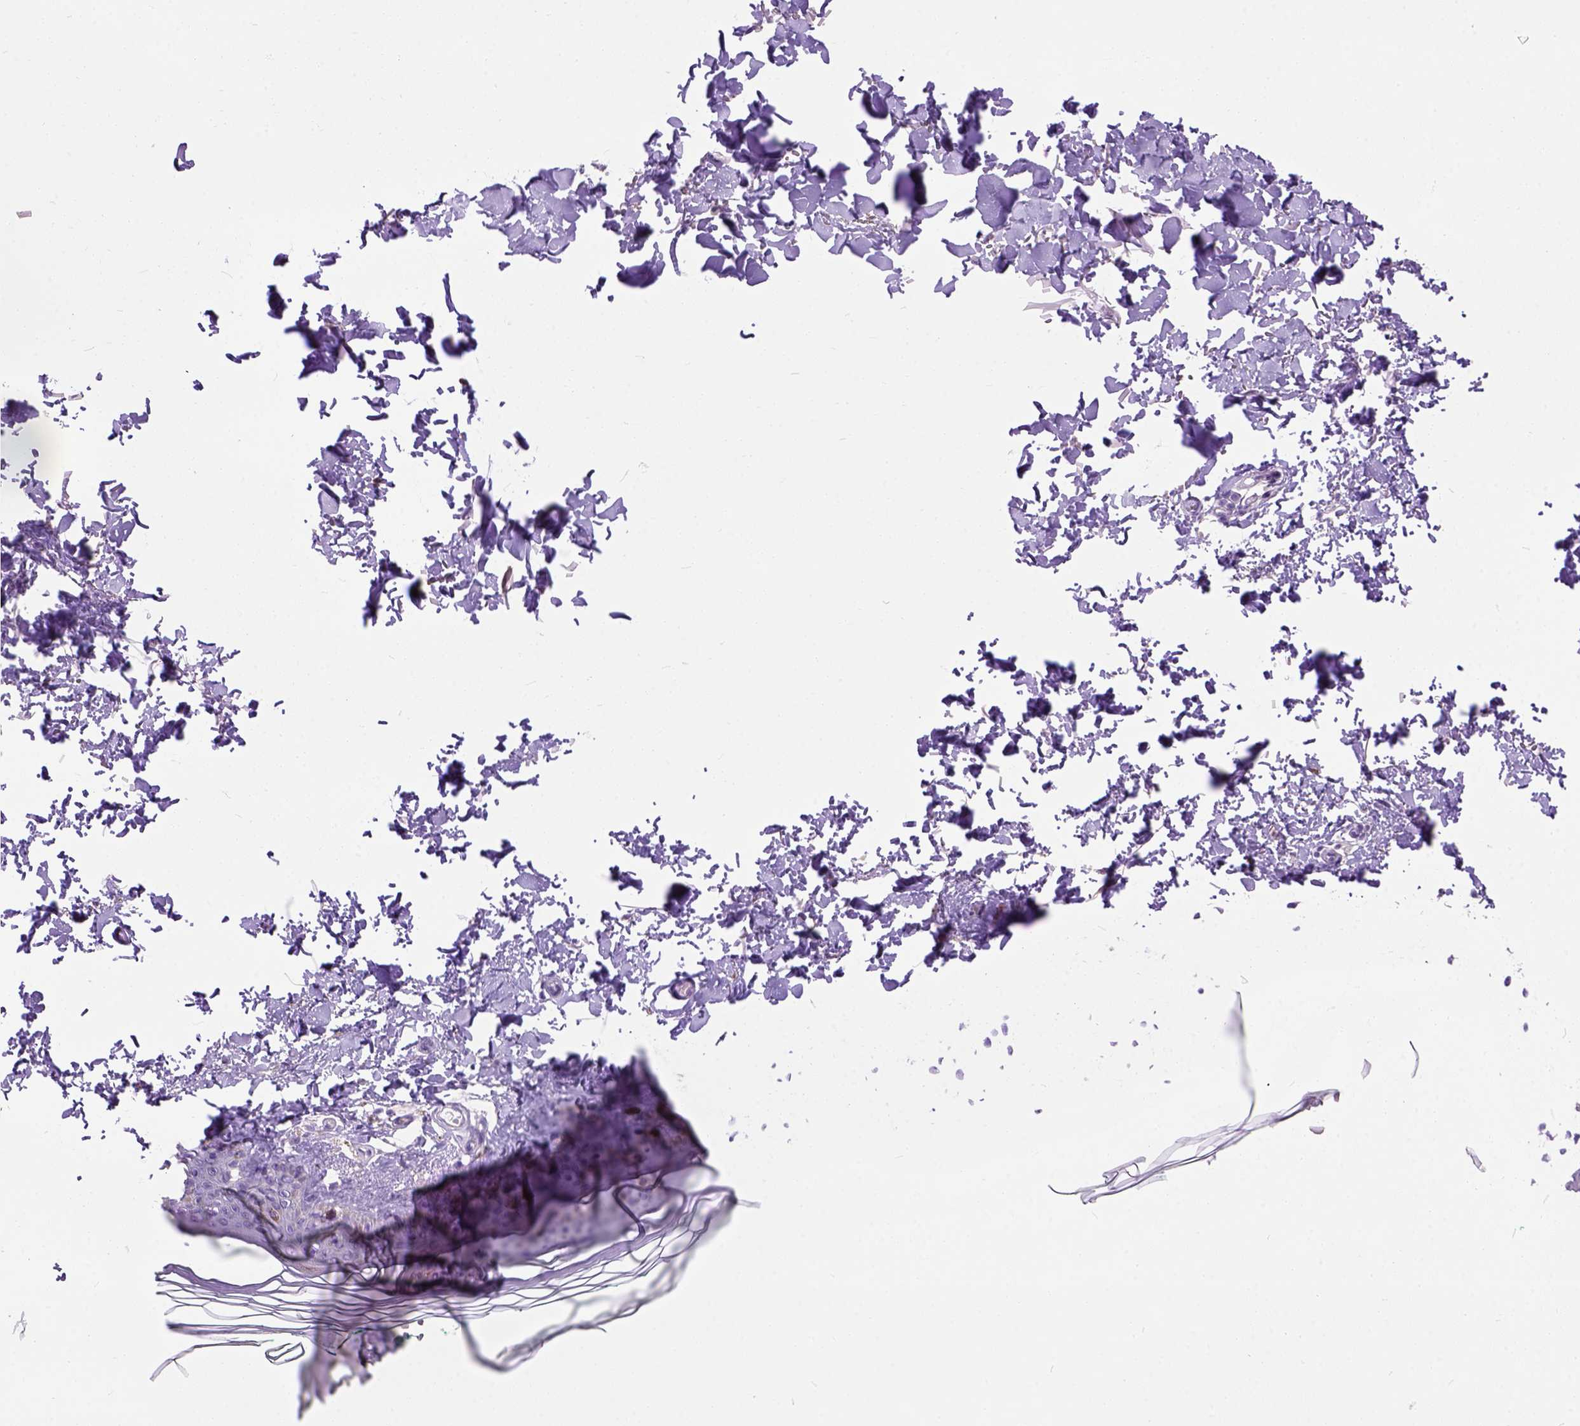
{"staining": {"intensity": "negative", "quantity": "none", "location": "none"}, "tissue": "skin", "cell_type": "Fibroblasts", "image_type": "normal", "snomed": [{"axis": "morphology", "description": "Normal tissue, NOS"}, {"axis": "topography", "description": "Skin"}, {"axis": "topography", "description": "Peripheral nerve tissue"}], "caption": "DAB immunohistochemical staining of benign human skin reveals no significant expression in fibroblasts.", "gene": "MAPT", "patient": {"sex": "female", "age": 45}}